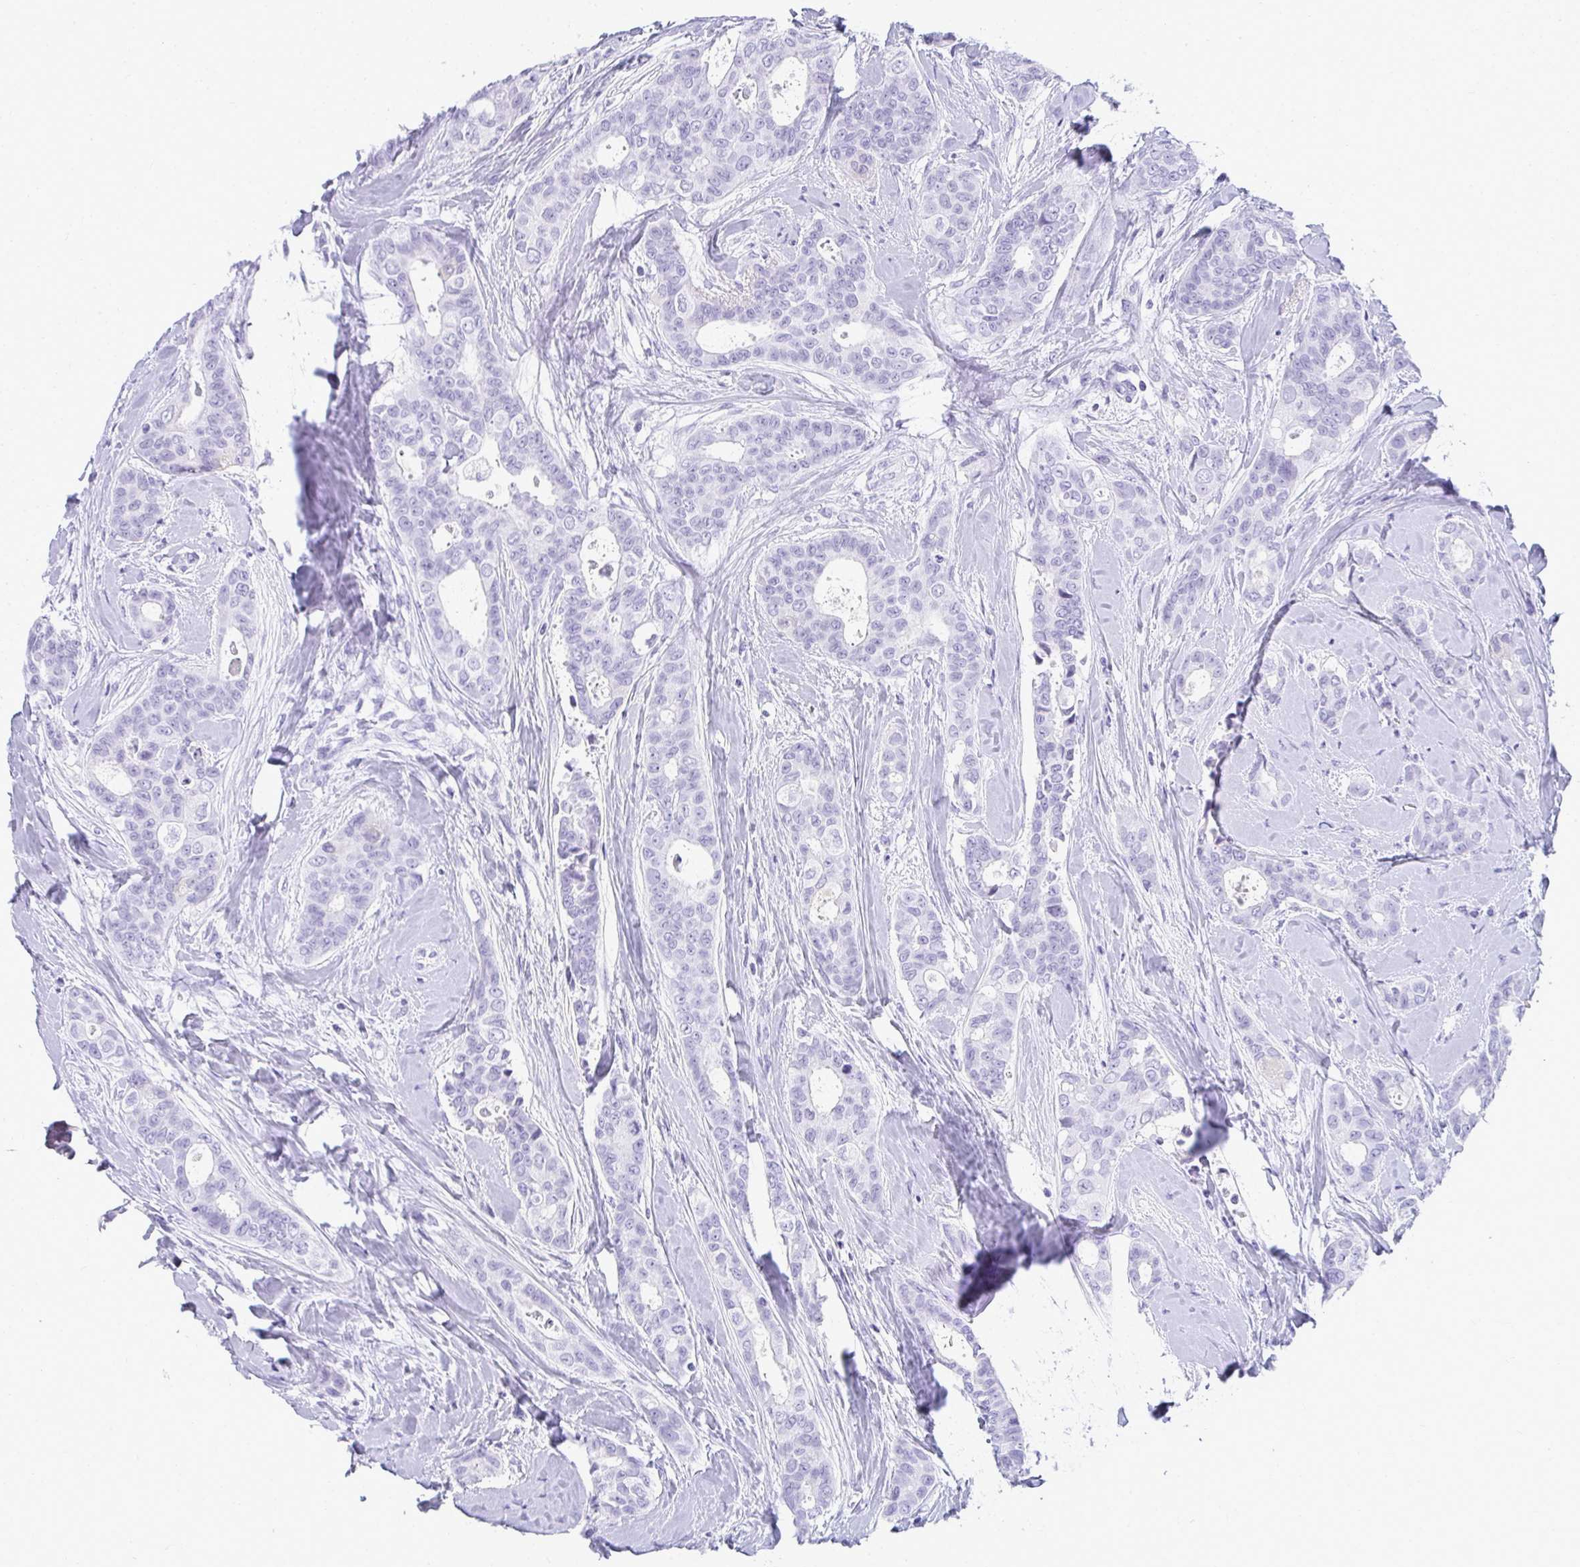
{"staining": {"intensity": "negative", "quantity": "none", "location": "none"}, "tissue": "breast cancer", "cell_type": "Tumor cells", "image_type": "cancer", "snomed": [{"axis": "morphology", "description": "Duct carcinoma"}, {"axis": "topography", "description": "Breast"}], "caption": "Human invasive ductal carcinoma (breast) stained for a protein using immunohistochemistry demonstrates no staining in tumor cells.", "gene": "ZSWIM3", "patient": {"sex": "female", "age": 45}}